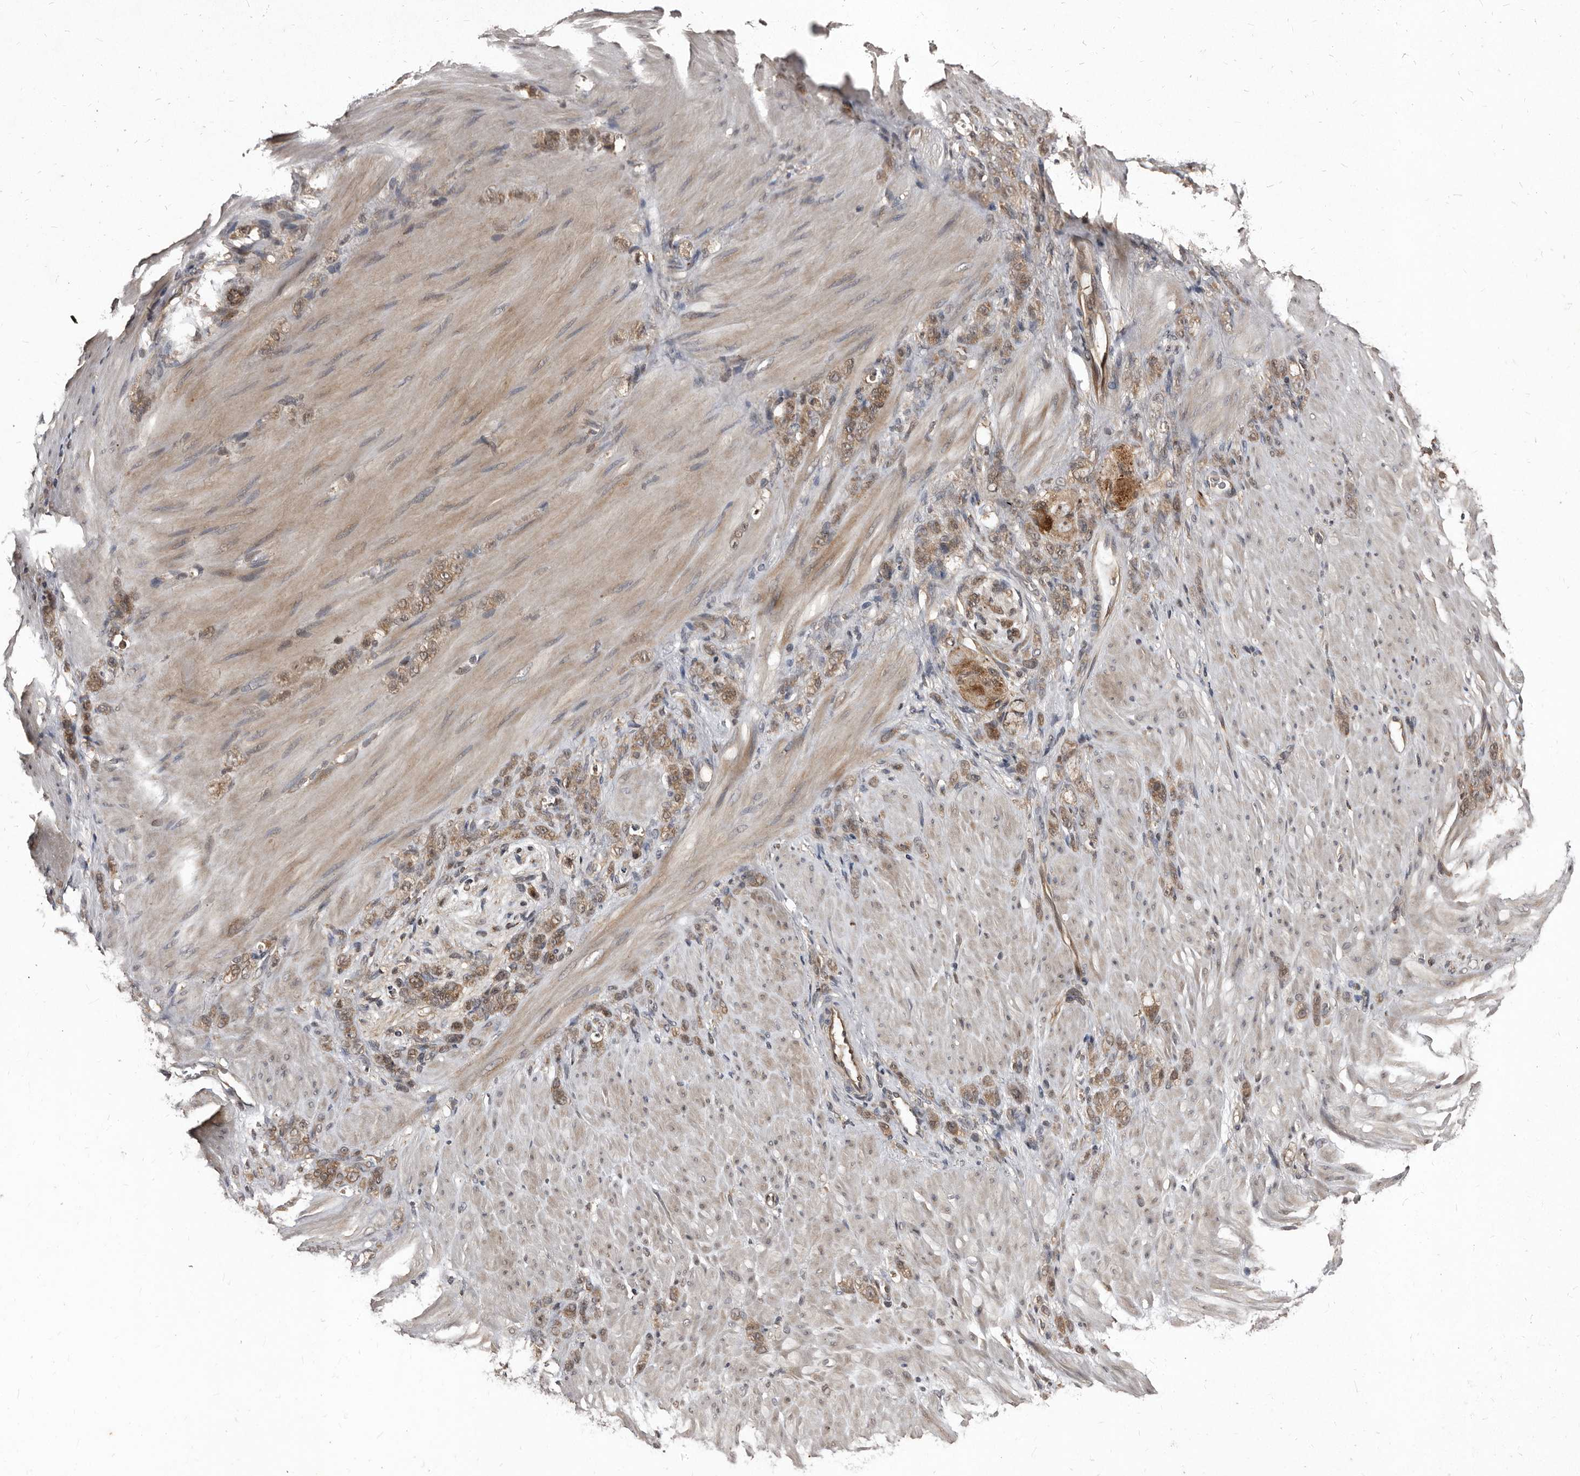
{"staining": {"intensity": "moderate", "quantity": ">75%", "location": "cytoplasmic/membranous"}, "tissue": "stomach cancer", "cell_type": "Tumor cells", "image_type": "cancer", "snomed": [{"axis": "morphology", "description": "Normal tissue, NOS"}, {"axis": "morphology", "description": "Adenocarcinoma, NOS"}, {"axis": "topography", "description": "Stomach"}], "caption": "The histopathology image reveals a brown stain indicating the presence of a protein in the cytoplasmic/membranous of tumor cells in stomach adenocarcinoma. The staining was performed using DAB to visualize the protein expression in brown, while the nuclei were stained in blue with hematoxylin (Magnification: 20x).", "gene": "PMVK", "patient": {"sex": "male", "age": 82}}